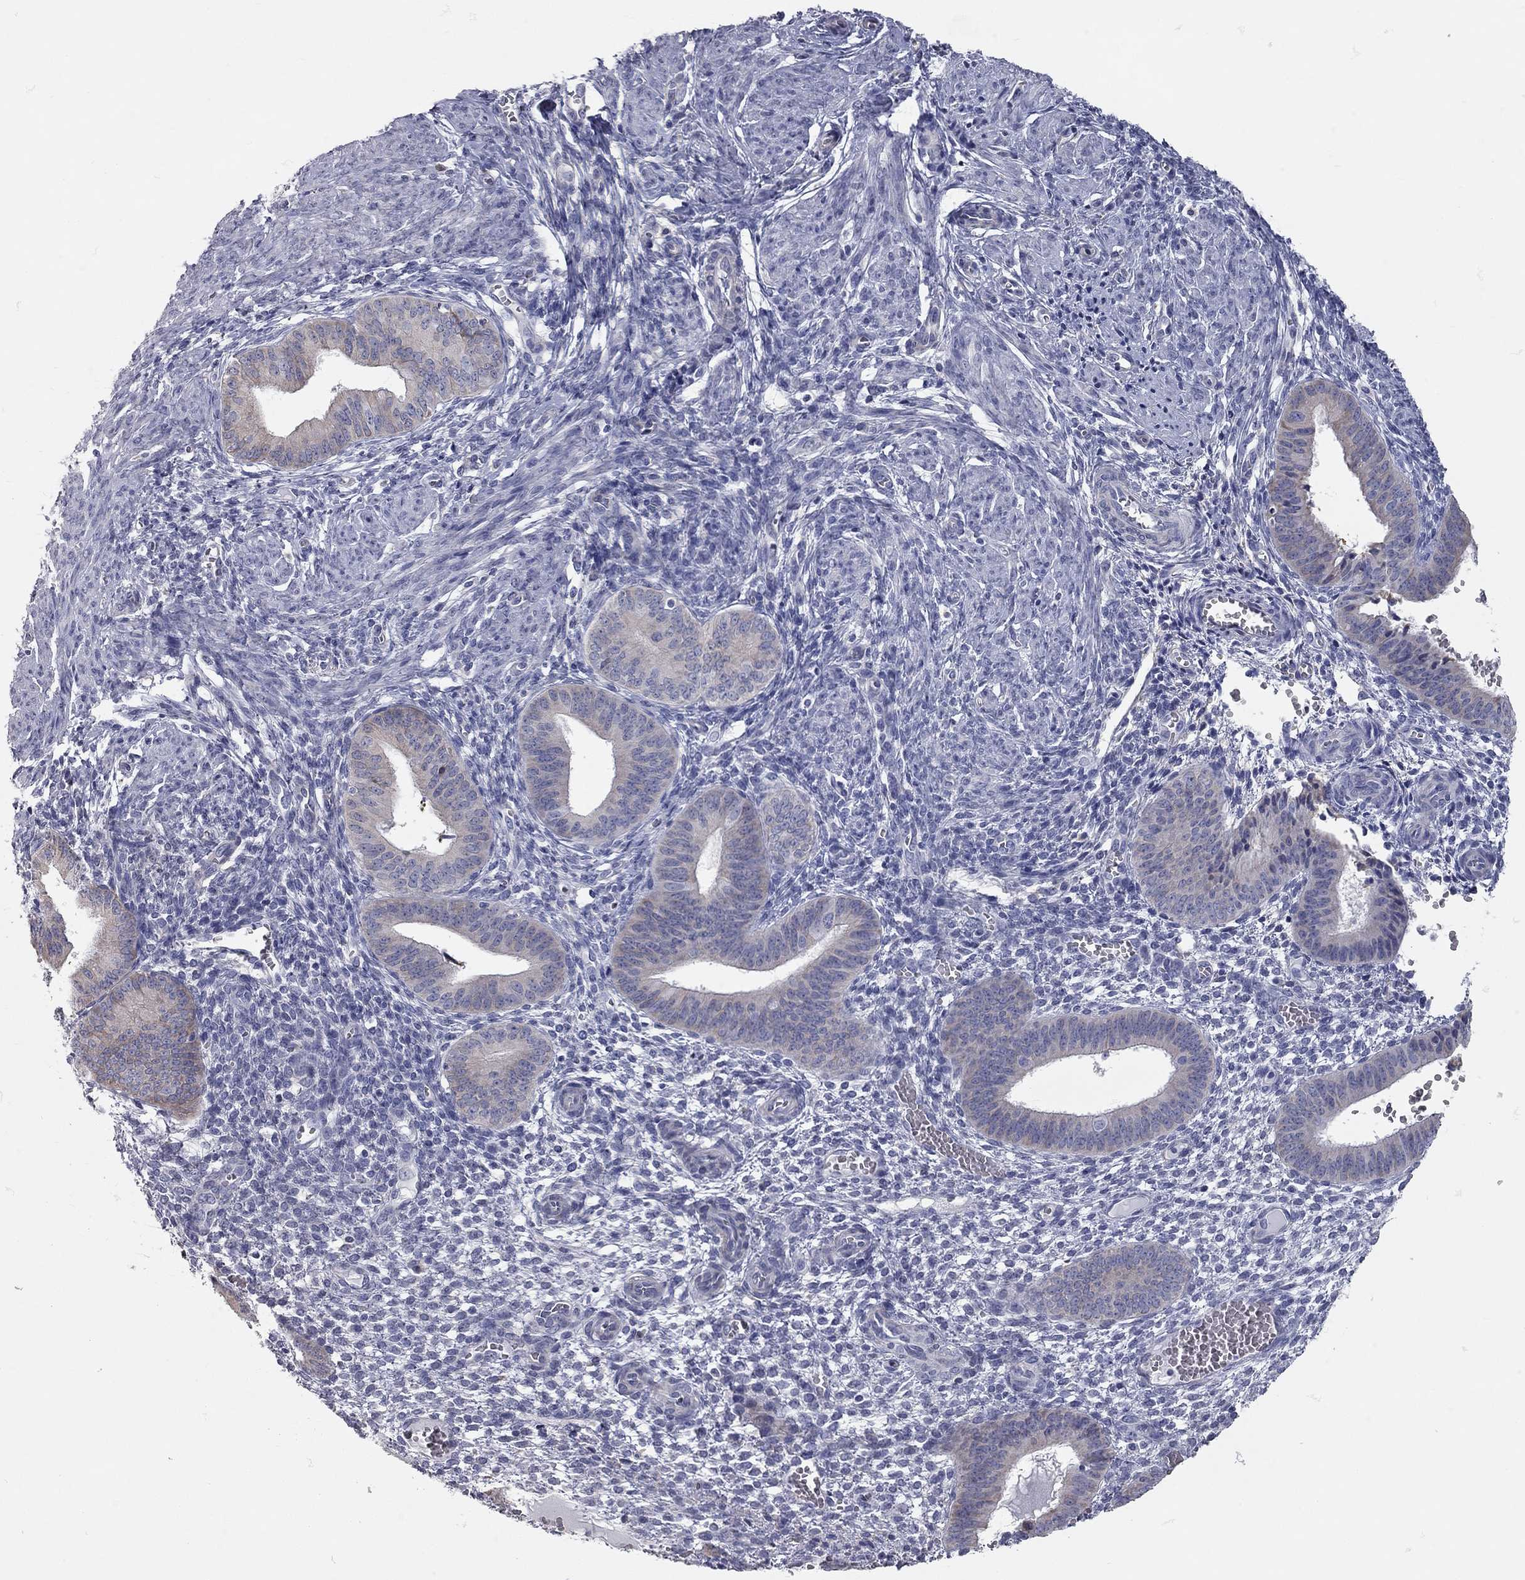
{"staining": {"intensity": "negative", "quantity": "none", "location": "none"}, "tissue": "endometrium", "cell_type": "Cells in endometrial stroma", "image_type": "normal", "snomed": [{"axis": "morphology", "description": "Normal tissue, NOS"}, {"axis": "topography", "description": "Endometrium"}], "caption": "Cells in endometrial stroma show no significant protein staining in unremarkable endometrium. Nuclei are stained in blue.", "gene": "XAGE2", "patient": {"sex": "female", "age": 42}}